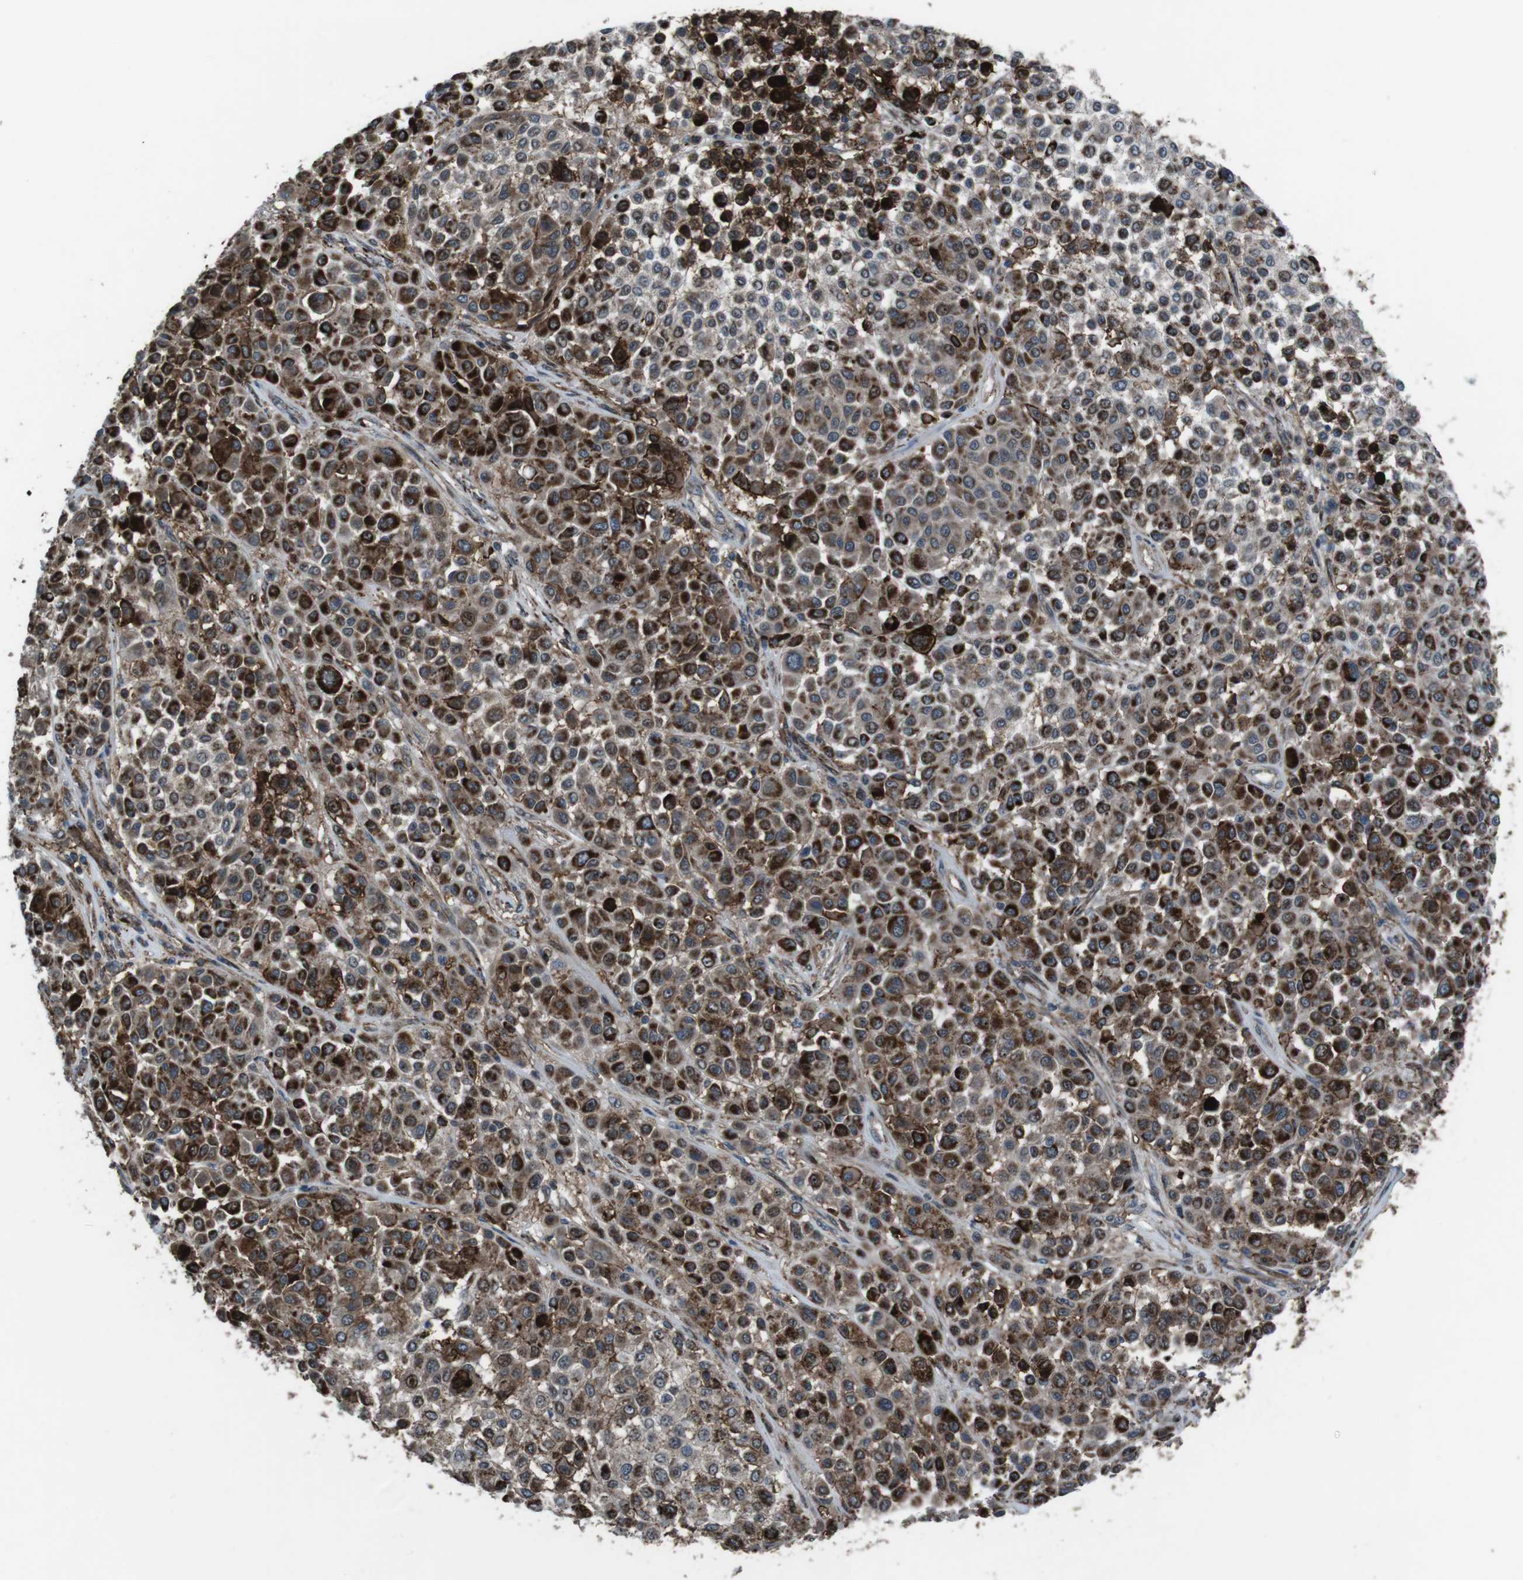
{"staining": {"intensity": "strong", "quantity": ">75%", "location": "cytoplasmic/membranous"}, "tissue": "melanoma", "cell_type": "Tumor cells", "image_type": "cancer", "snomed": [{"axis": "morphology", "description": "Malignant melanoma, Metastatic site"}, {"axis": "topography", "description": "Soft tissue"}], "caption": "Melanoma stained with a protein marker exhibits strong staining in tumor cells.", "gene": "GDF10", "patient": {"sex": "male", "age": 41}}